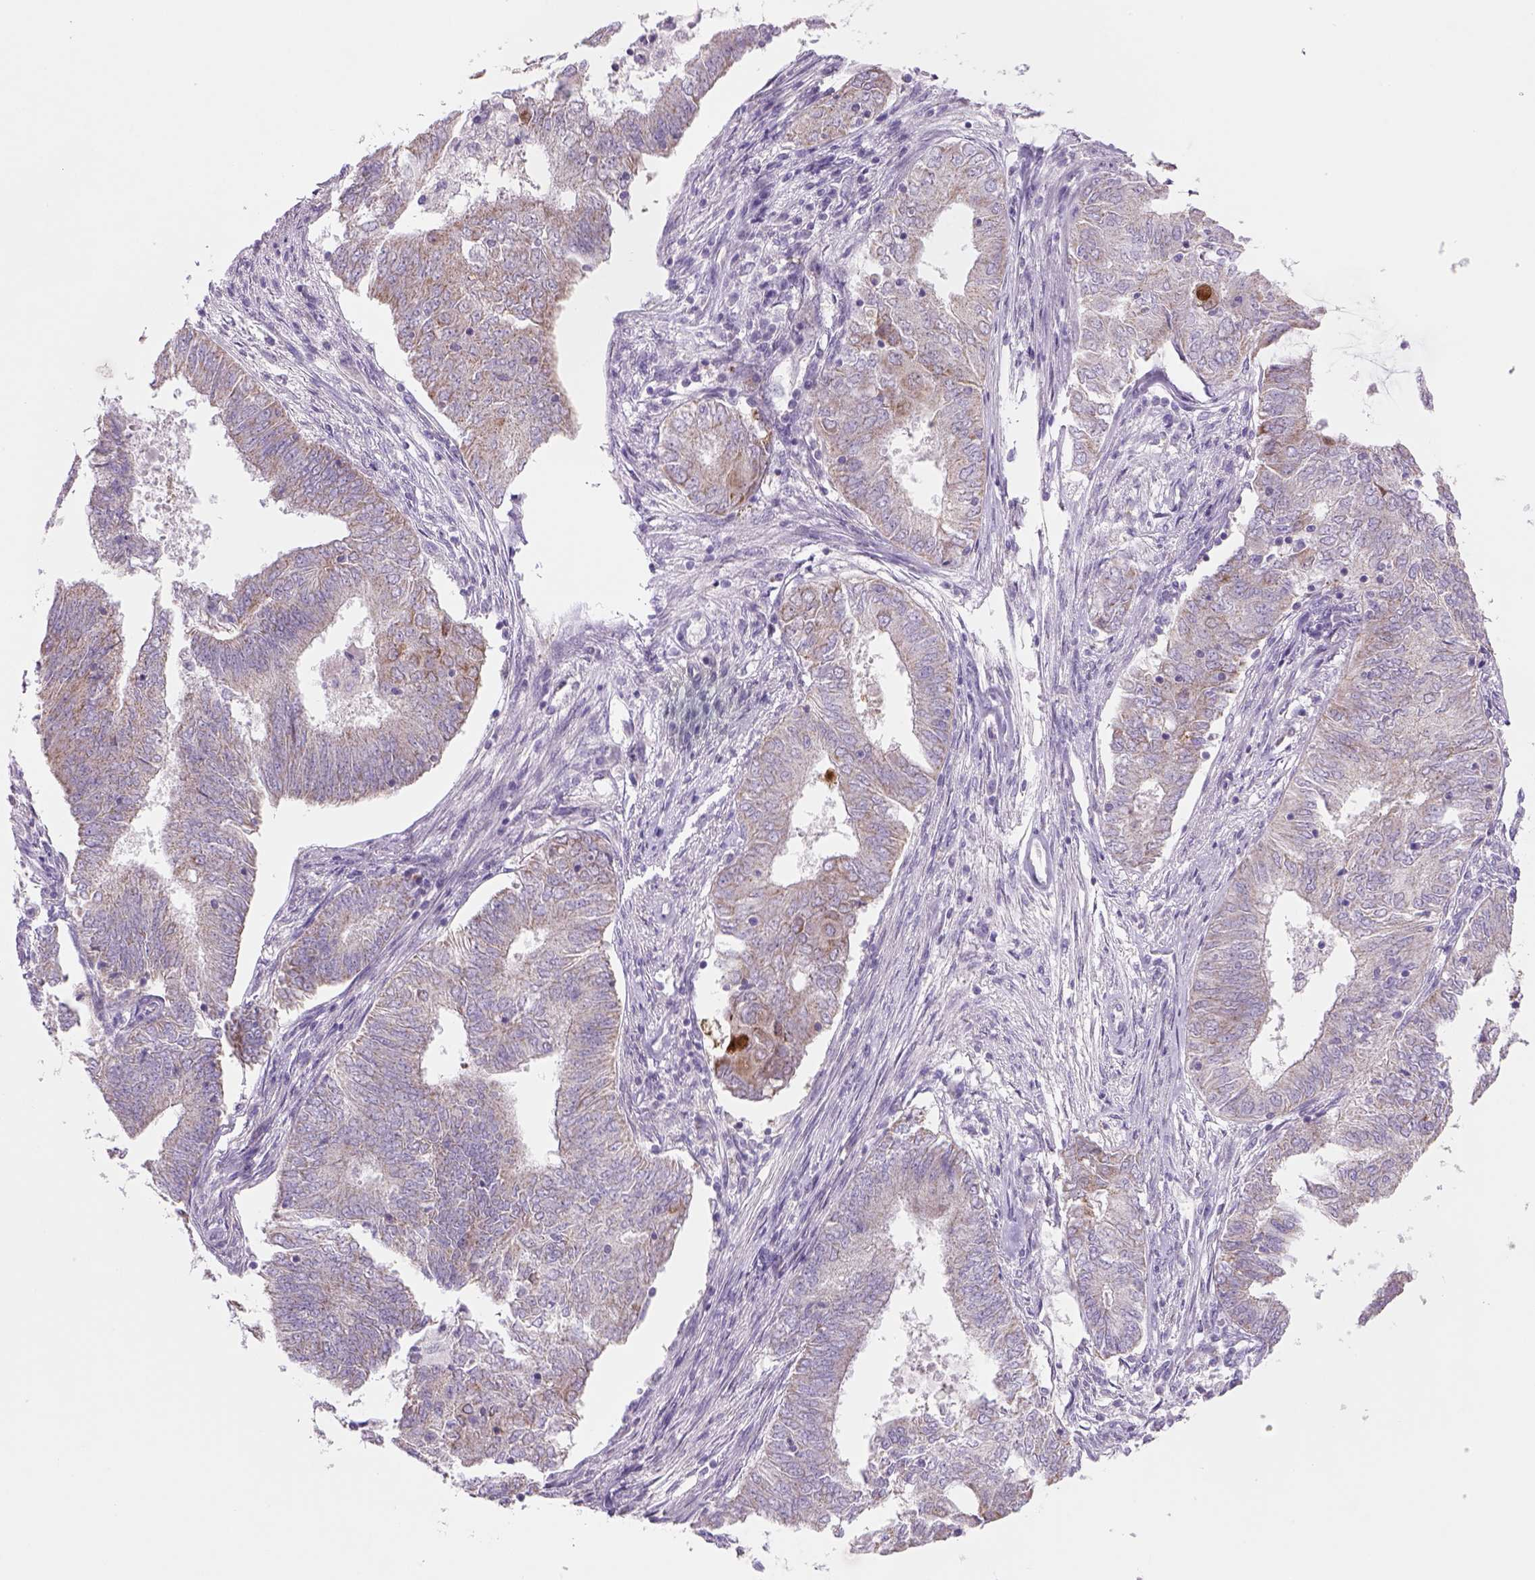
{"staining": {"intensity": "weak", "quantity": ">75%", "location": "cytoplasmic/membranous"}, "tissue": "endometrial cancer", "cell_type": "Tumor cells", "image_type": "cancer", "snomed": [{"axis": "morphology", "description": "Adenocarcinoma, NOS"}, {"axis": "topography", "description": "Endometrium"}], "caption": "Endometrial adenocarcinoma was stained to show a protein in brown. There is low levels of weak cytoplasmic/membranous expression in approximately >75% of tumor cells.", "gene": "ADGRV1", "patient": {"sex": "female", "age": 62}}